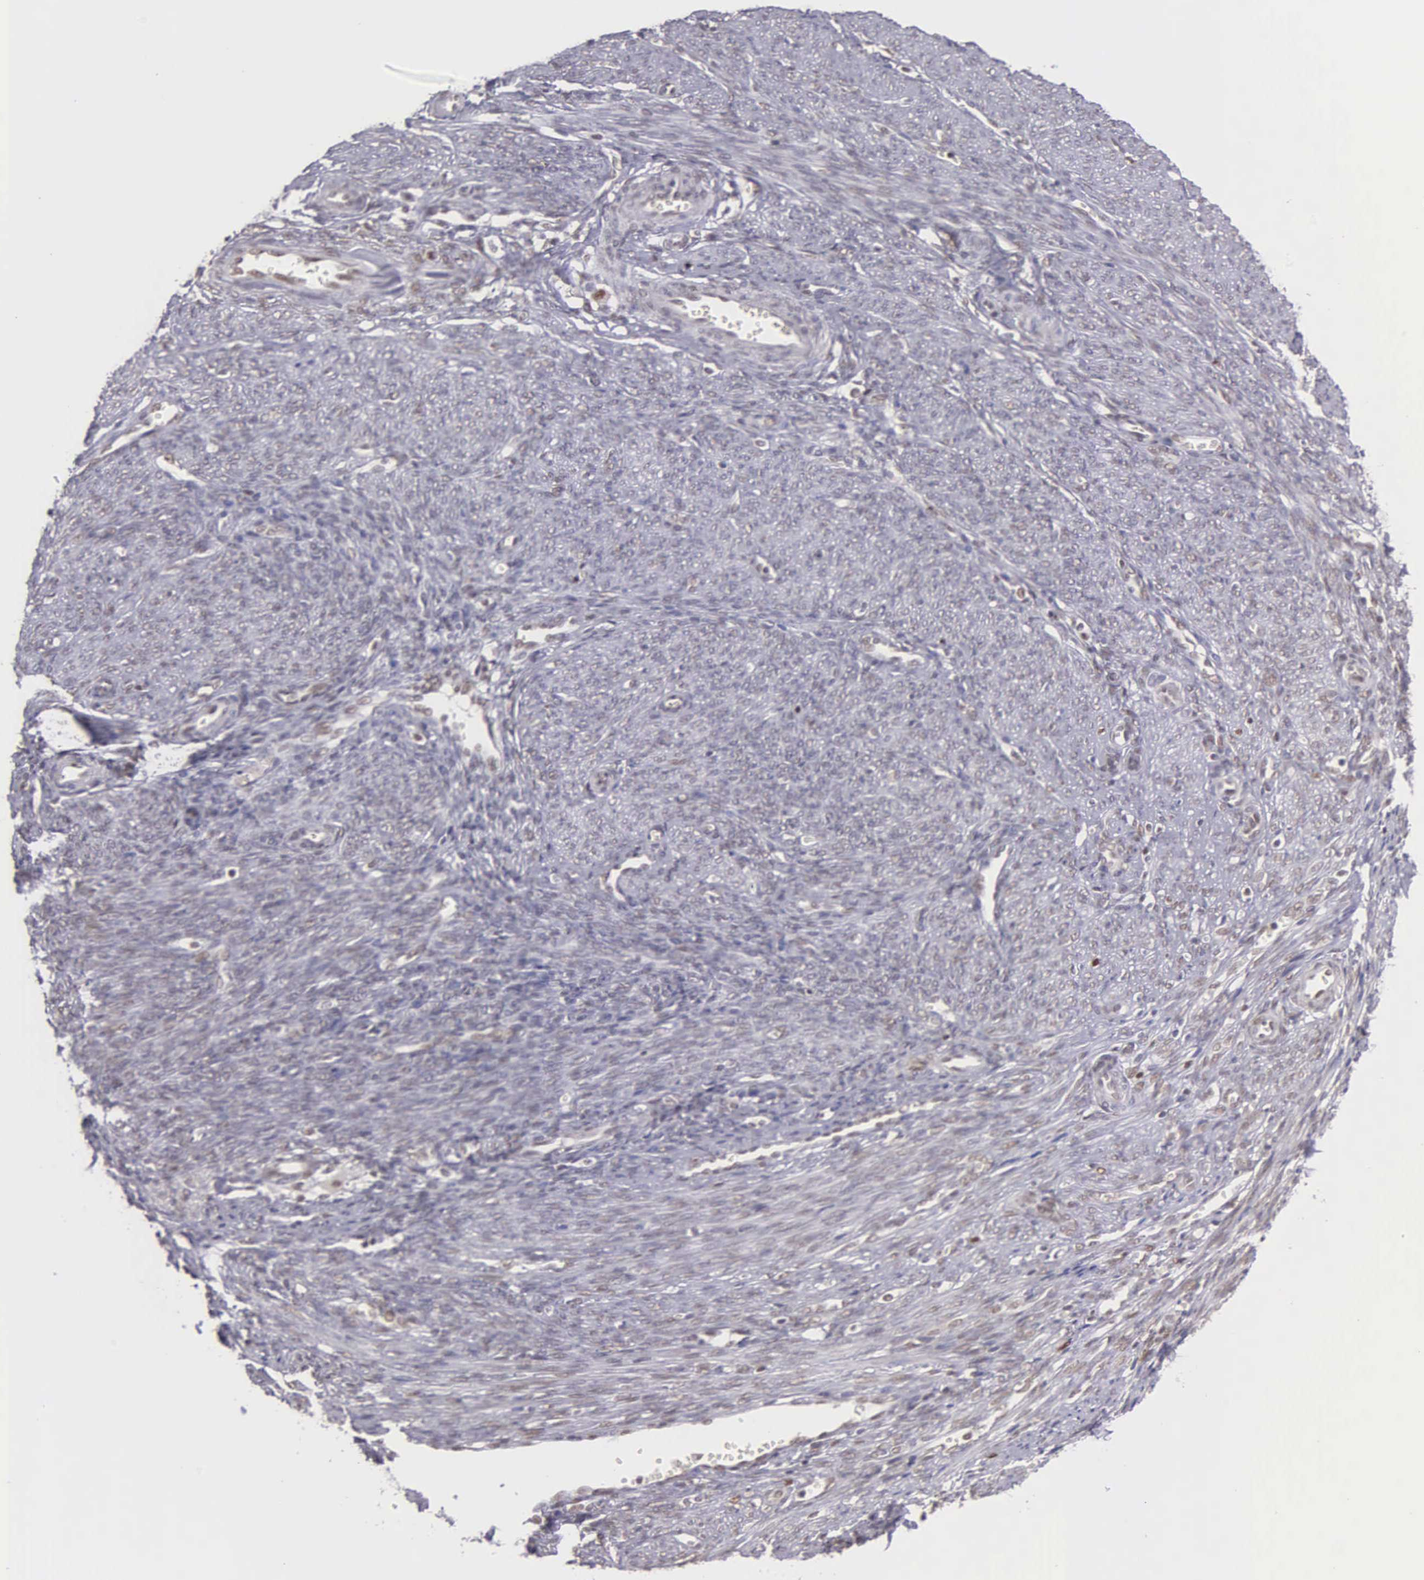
{"staining": {"intensity": "weak", "quantity": "<25%", "location": "nuclear"}, "tissue": "endometrium", "cell_type": "Cells in endometrial stroma", "image_type": "normal", "snomed": [{"axis": "morphology", "description": "Normal tissue, NOS"}, {"axis": "topography", "description": "Uterus"}], "caption": "IHC photomicrograph of unremarkable human endometrium stained for a protein (brown), which reveals no staining in cells in endometrial stroma.", "gene": "UBR7", "patient": {"sex": "female", "age": 83}}